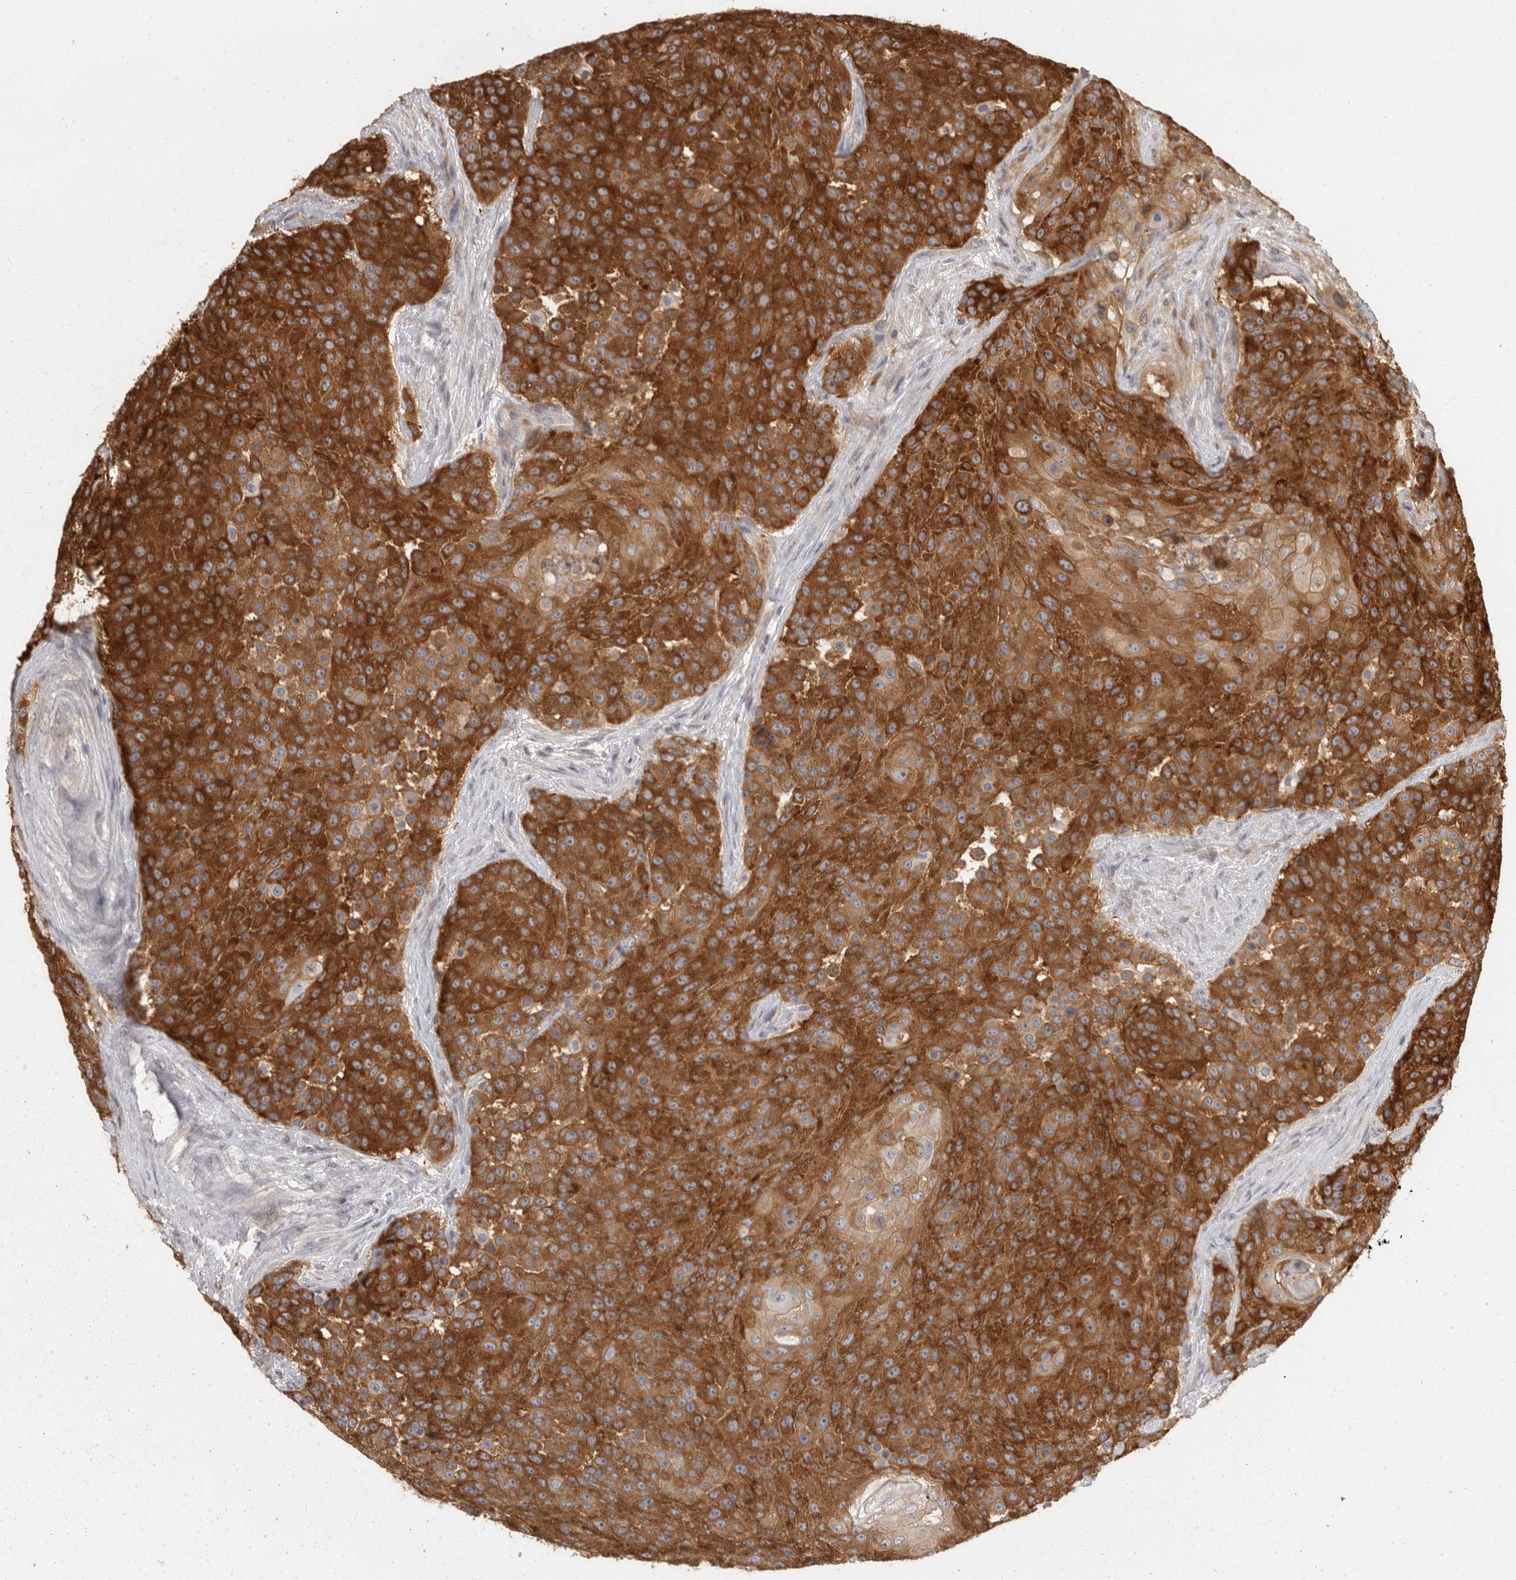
{"staining": {"intensity": "strong", "quantity": ">75%", "location": "cytoplasmic/membranous"}, "tissue": "urothelial cancer", "cell_type": "Tumor cells", "image_type": "cancer", "snomed": [{"axis": "morphology", "description": "Urothelial carcinoma, High grade"}, {"axis": "topography", "description": "Urinary bladder"}], "caption": "There is high levels of strong cytoplasmic/membranous positivity in tumor cells of urothelial cancer, as demonstrated by immunohistochemical staining (brown color).", "gene": "BAIAP2", "patient": {"sex": "female", "age": 63}}